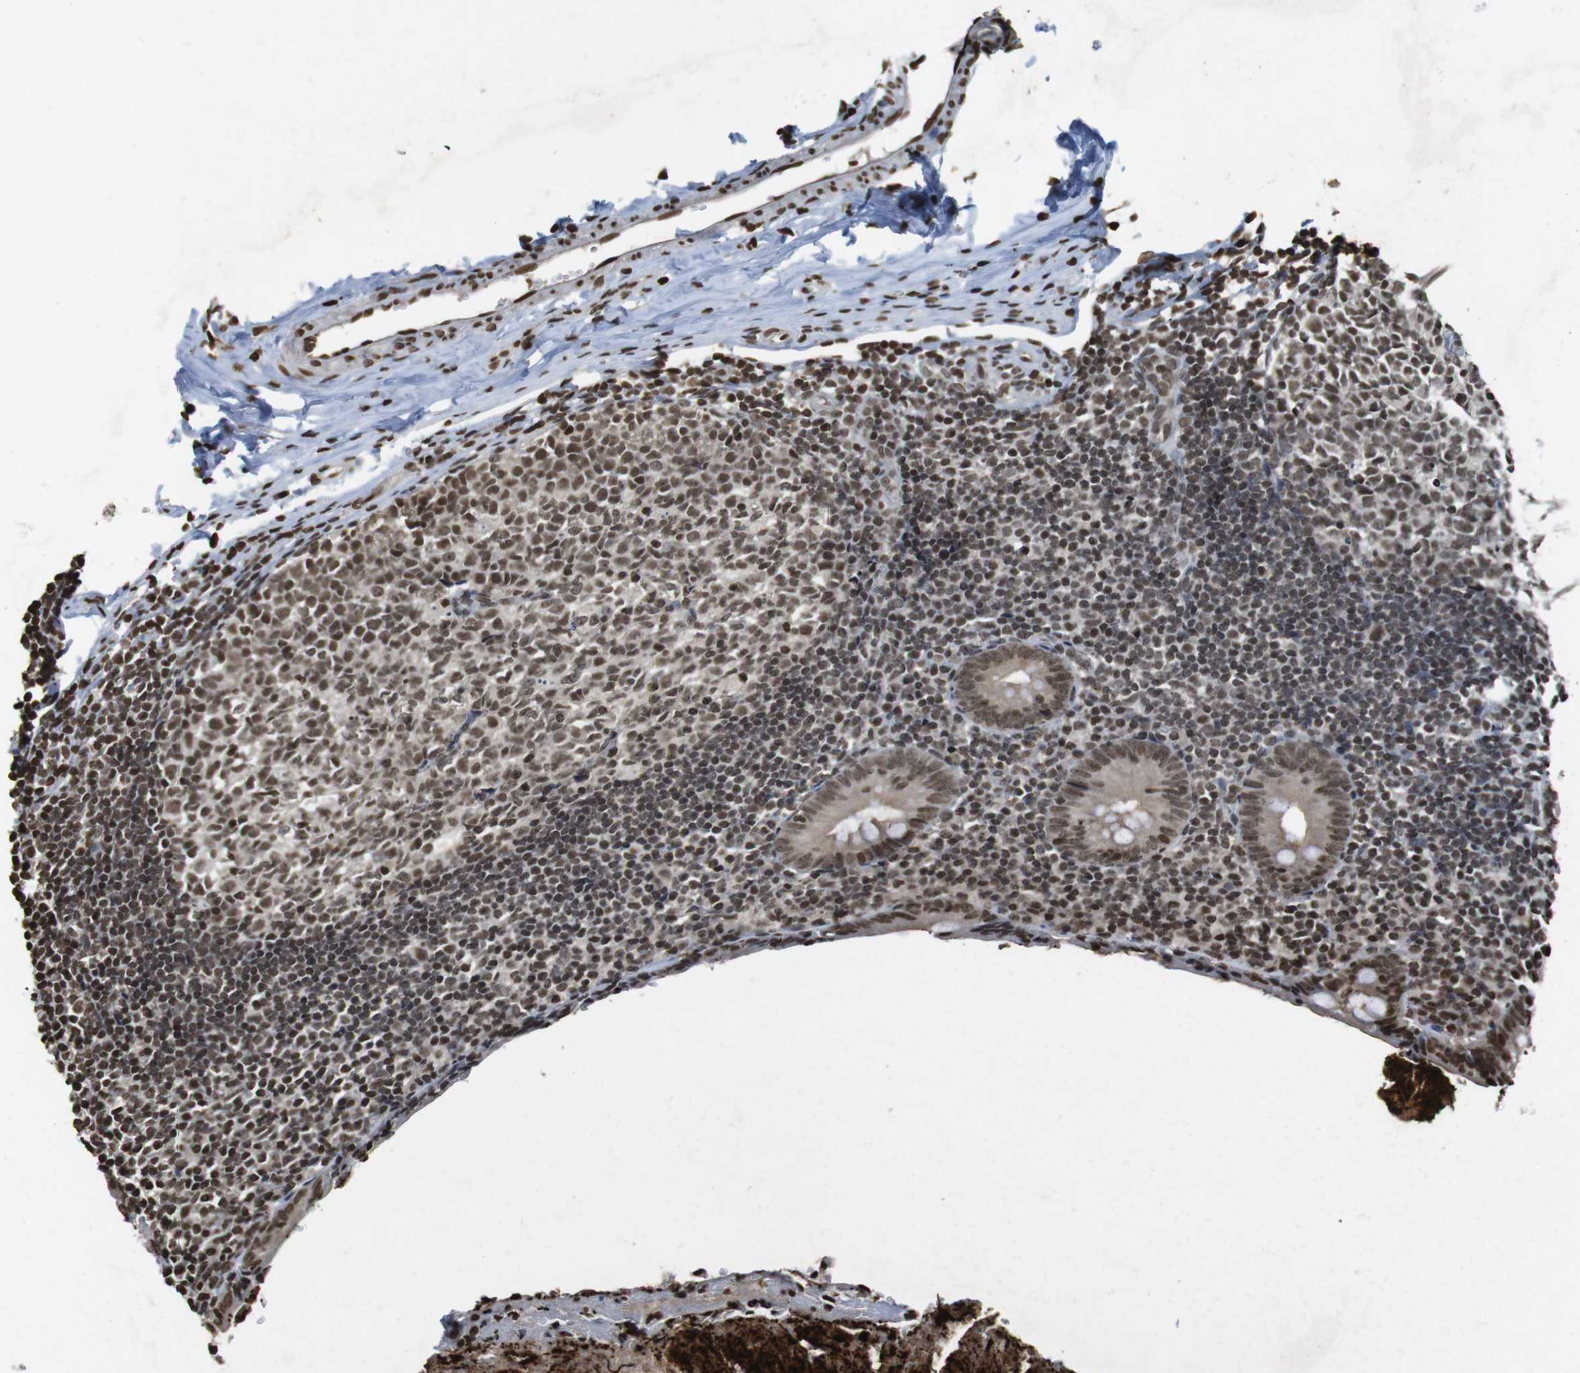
{"staining": {"intensity": "moderate", "quantity": ">75%", "location": "cytoplasmic/membranous,nuclear"}, "tissue": "appendix", "cell_type": "Glandular cells", "image_type": "normal", "snomed": [{"axis": "morphology", "description": "Normal tissue, NOS"}, {"axis": "topography", "description": "Appendix"}], "caption": "Approximately >75% of glandular cells in benign human appendix demonstrate moderate cytoplasmic/membranous,nuclear protein positivity as visualized by brown immunohistochemical staining.", "gene": "FOXA3", "patient": {"sex": "female", "age": 10}}